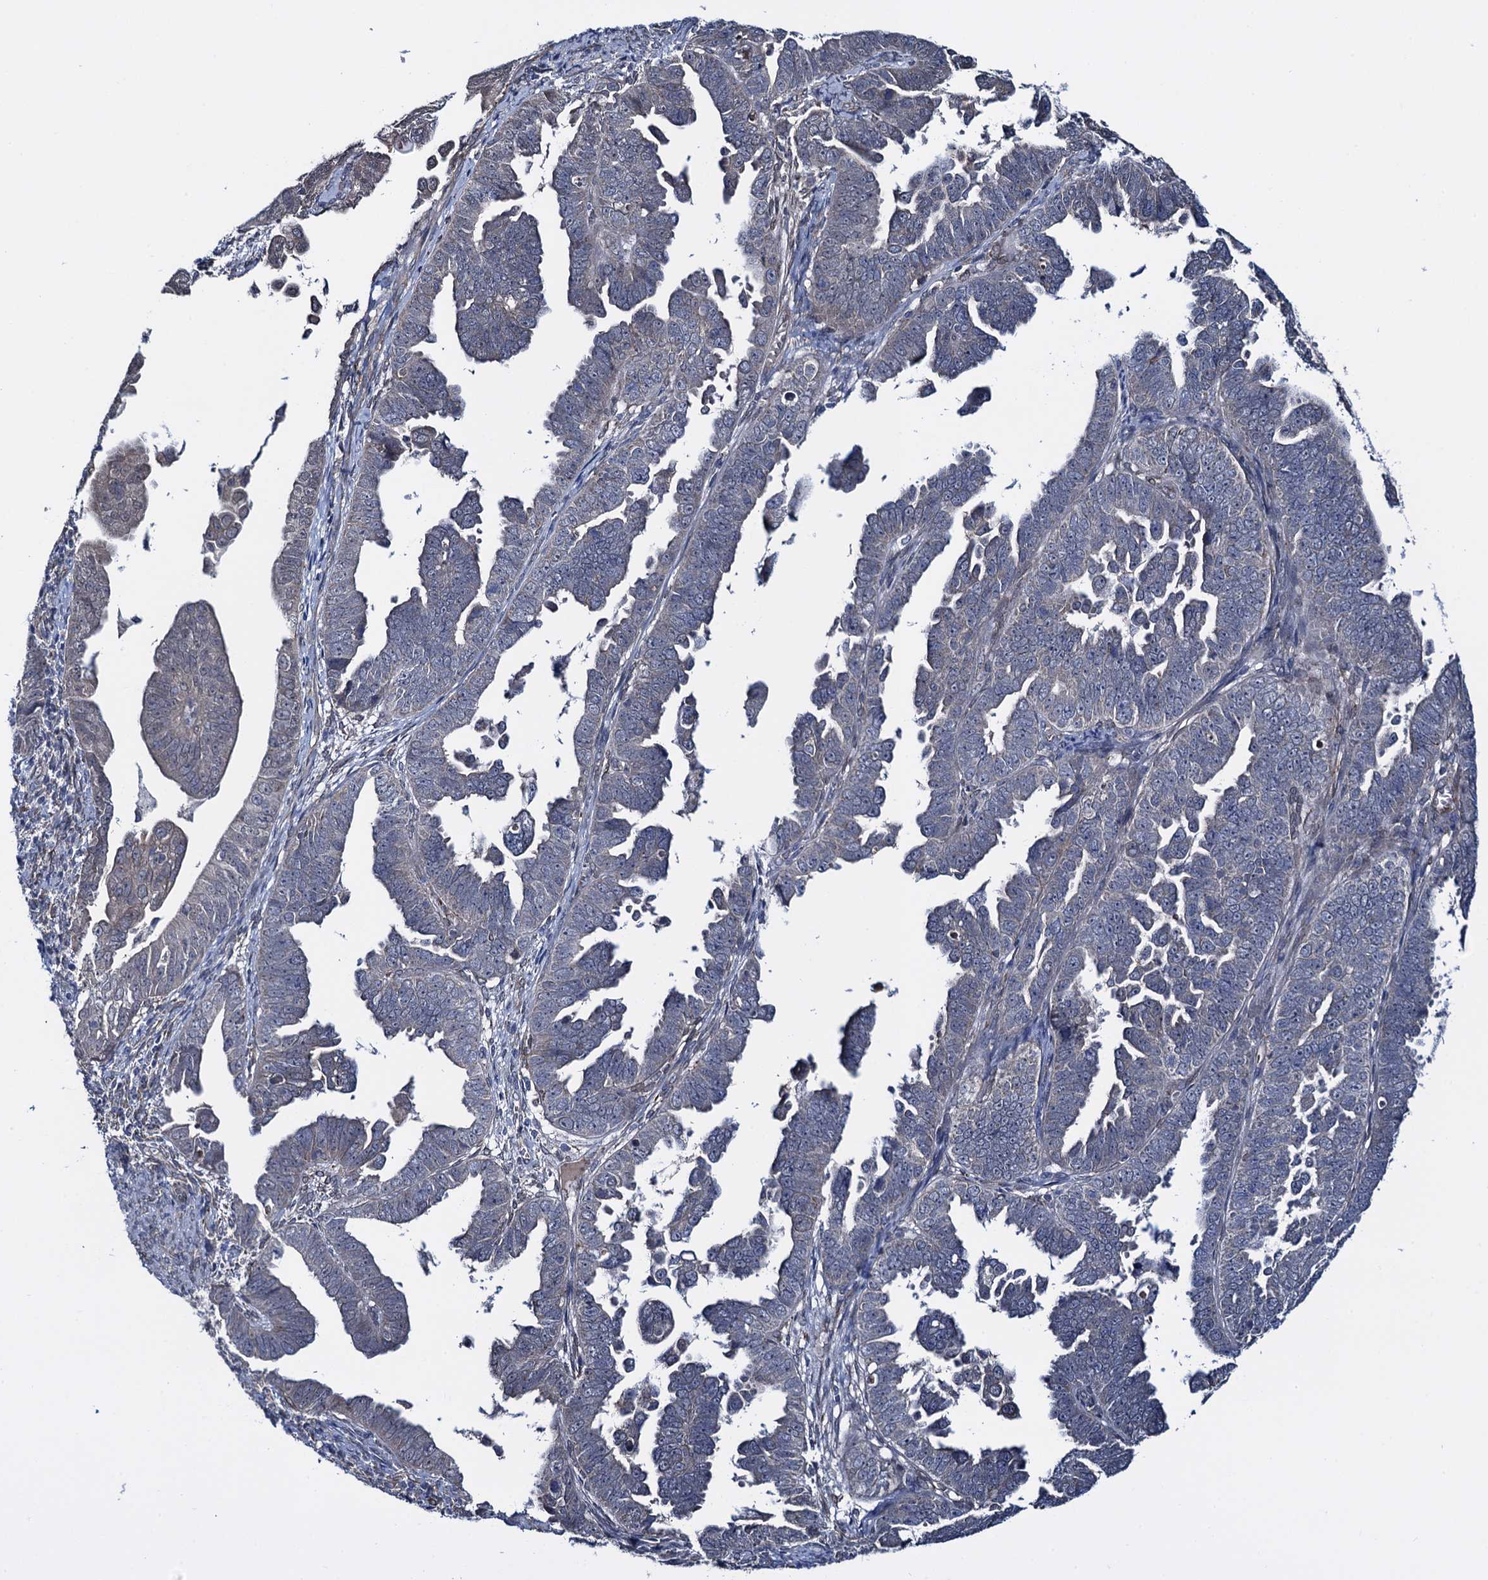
{"staining": {"intensity": "negative", "quantity": "none", "location": "none"}, "tissue": "endometrial cancer", "cell_type": "Tumor cells", "image_type": "cancer", "snomed": [{"axis": "morphology", "description": "Adenocarcinoma, NOS"}, {"axis": "topography", "description": "Endometrium"}], "caption": "Immunohistochemistry (IHC) histopathology image of neoplastic tissue: endometrial cancer (adenocarcinoma) stained with DAB exhibits no significant protein staining in tumor cells.", "gene": "EVX2", "patient": {"sex": "female", "age": 75}}